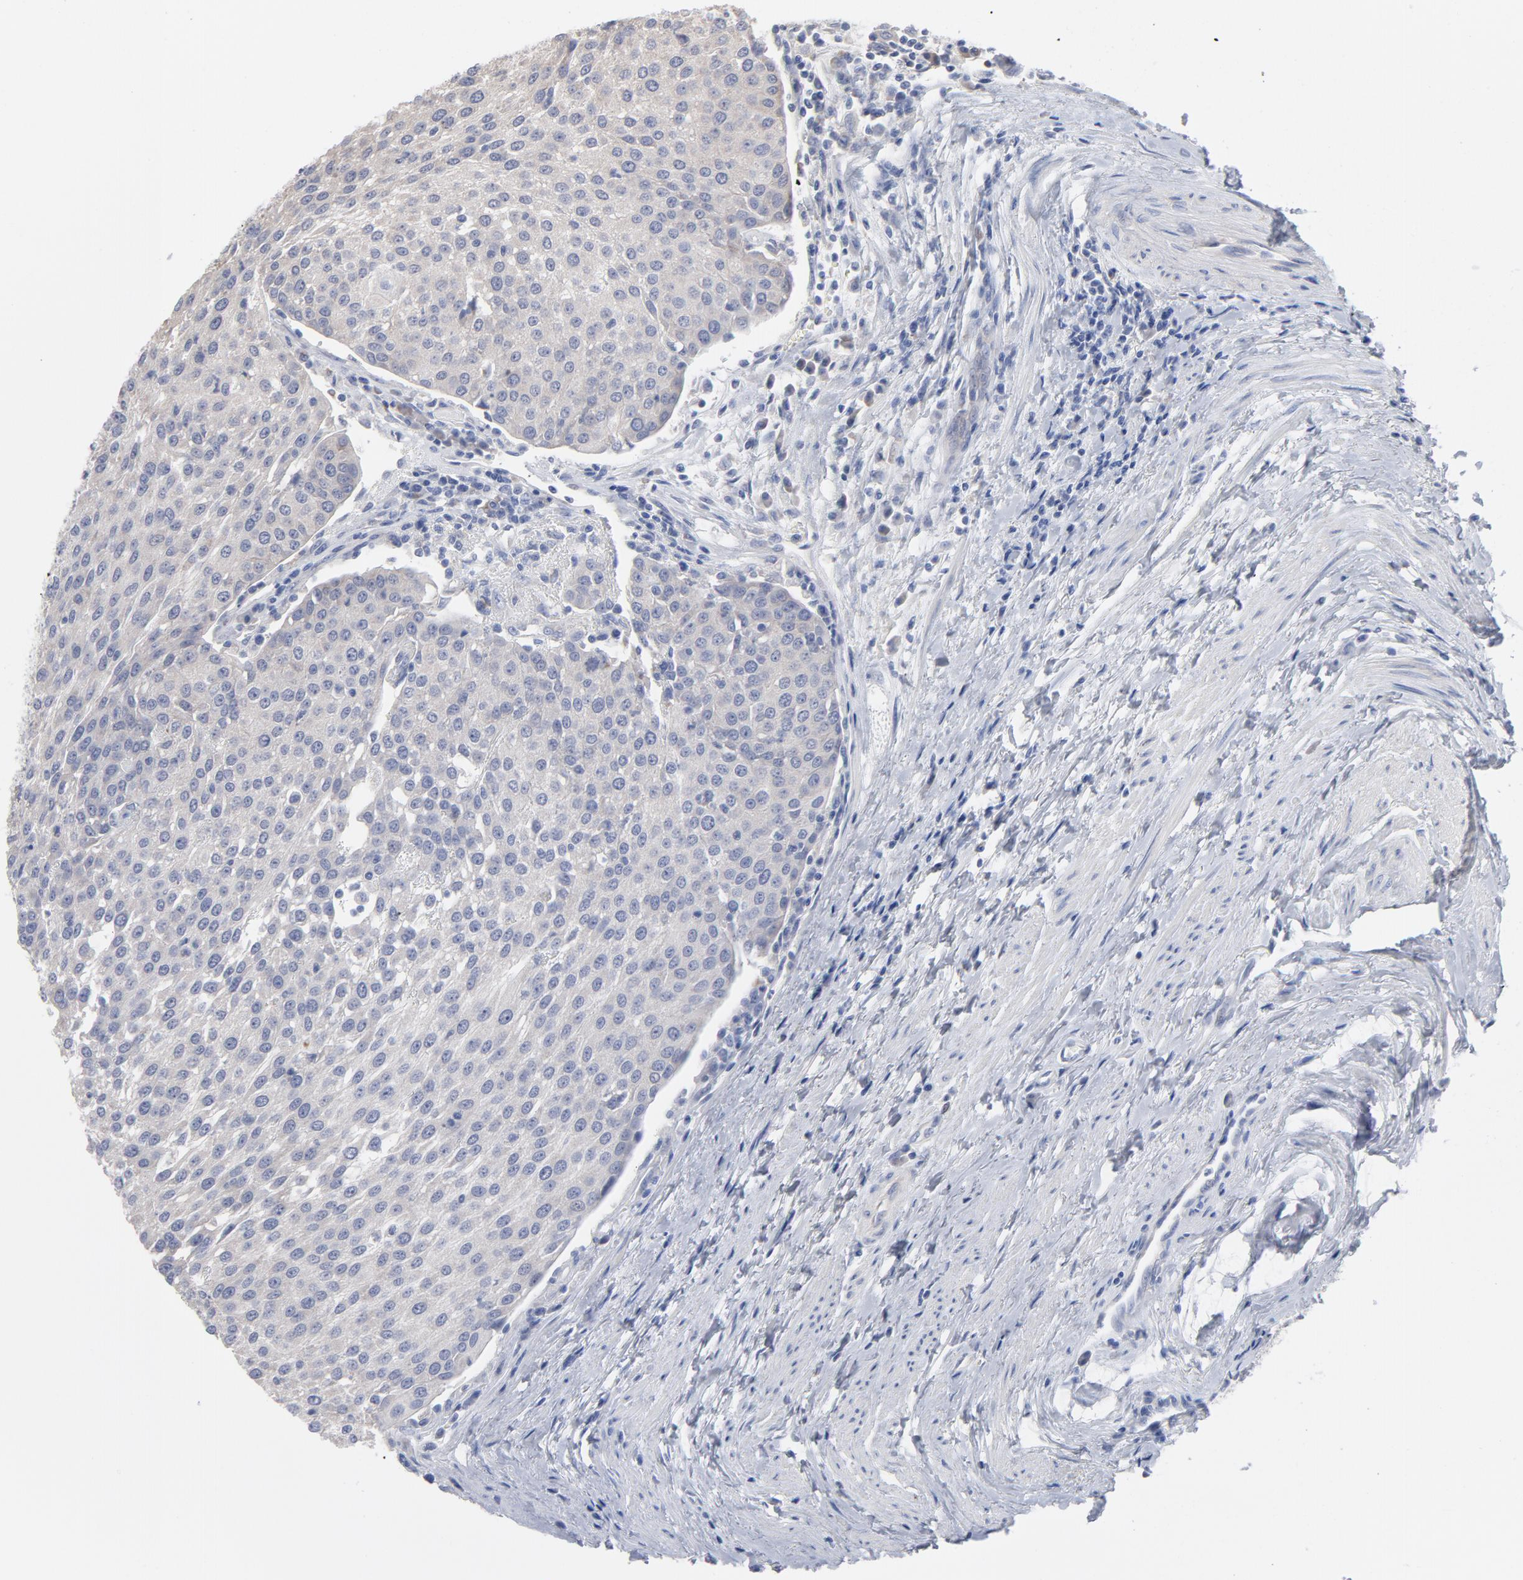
{"staining": {"intensity": "weak", "quantity": "<25%", "location": "cytoplasmic/membranous"}, "tissue": "urothelial cancer", "cell_type": "Tumor cells", "image_type": "cancer", "snomed": [{"axis": "morphology", "description": "Urothelial carcinoma, High grade"}, {"axis": "topography", "description": "Urinary bladder"}], "caption": "DAB (3,3'-diaminobenzidine) immunohistochemical staining of urothelial carcinoma (high-grade) exhibits no significant positivity in tumor cells.", "gene": "CPE", "patient": {"sex": "female", "age": 85}}